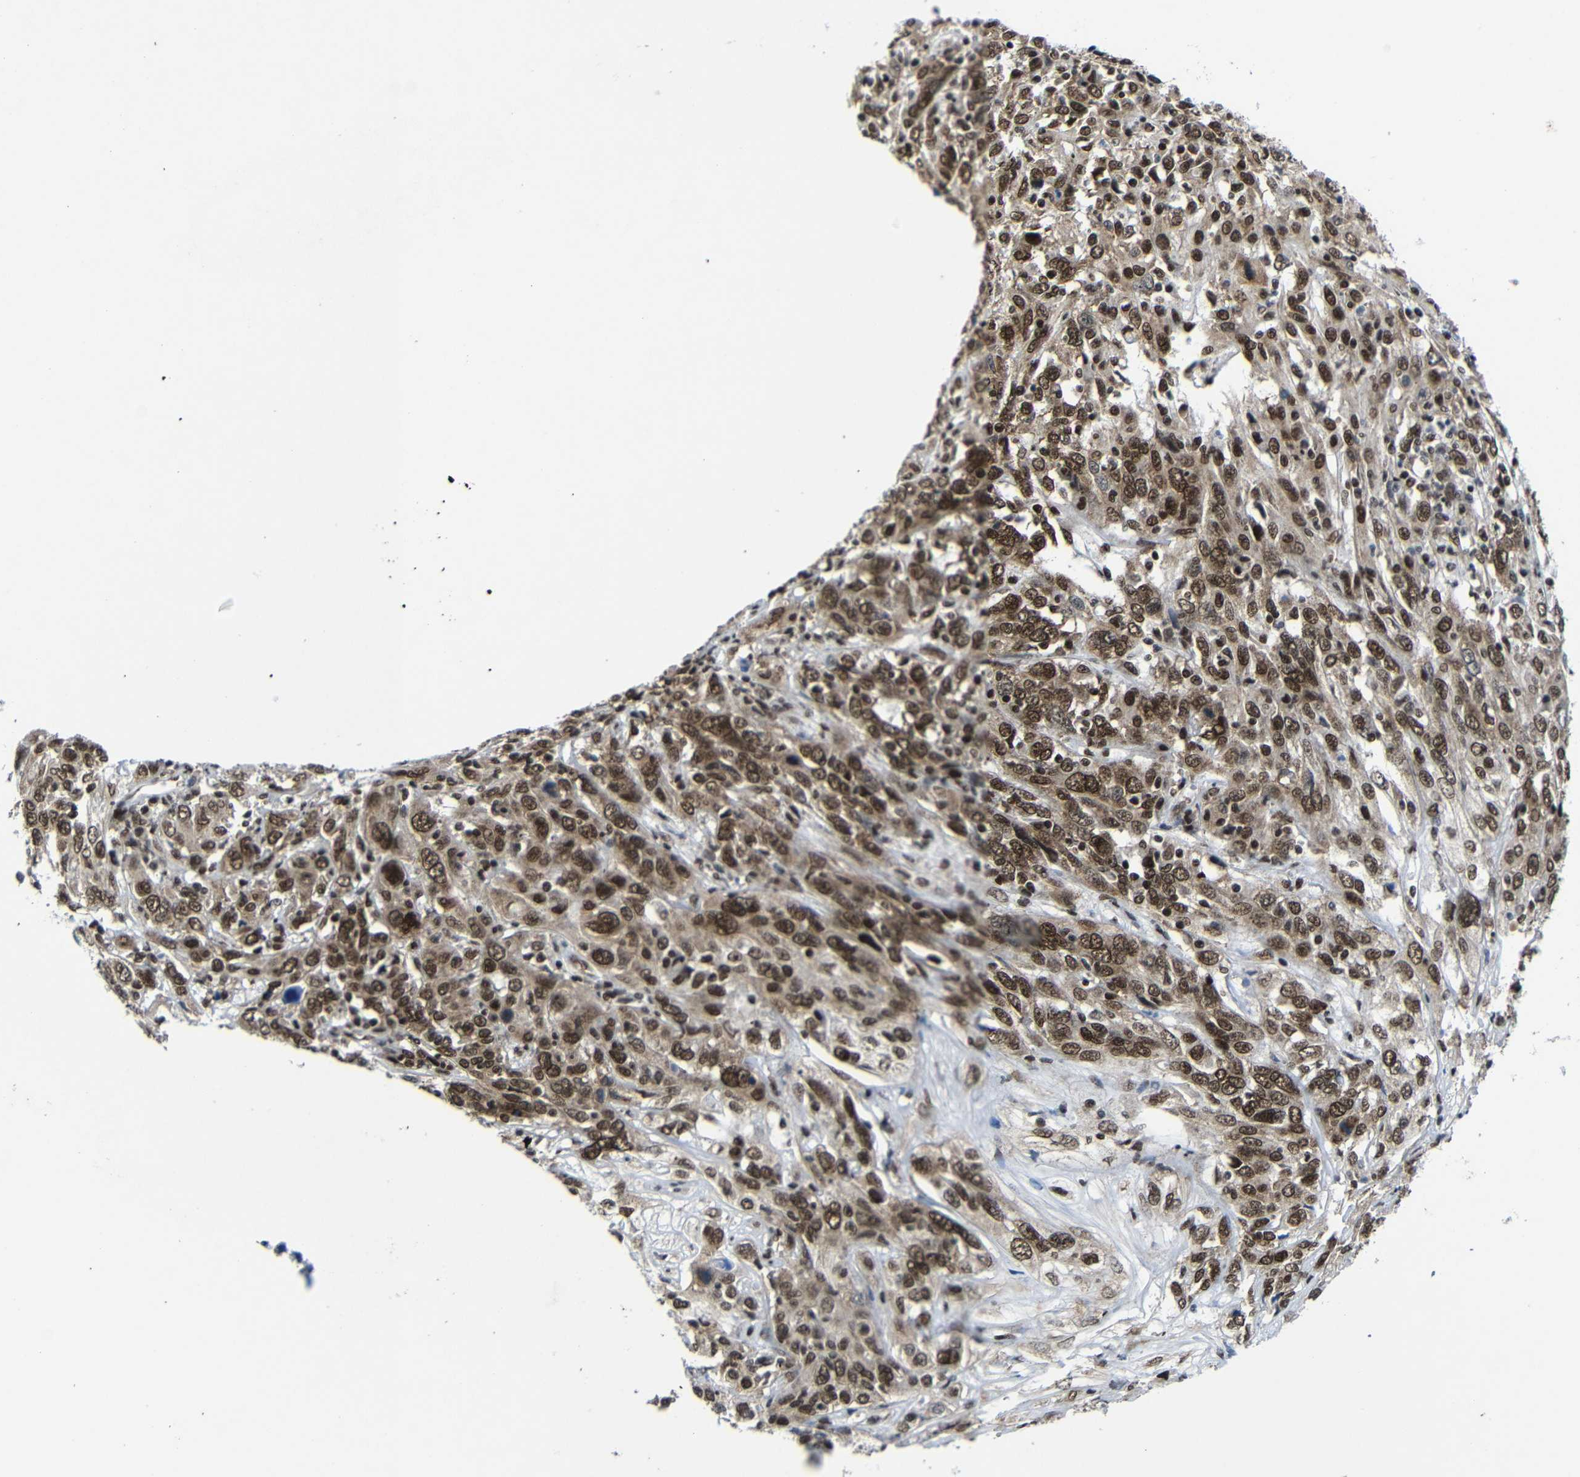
{"staining": {"intensity": "strong", "quantity": ">75%", "location": "nuclear"}, "tissue": "cervical cancer", "cell_type": "Tumor cells", "image_type": "cancer", "snomed": [{"axis": "morphology", "description": "Squamous cell carcinoma, NOS"}, {"axis": "topography", "description": "Cervix"}], "caption": "Immunohistochemical staining of human cervical cancer (squamous cell carcinoma) reveals high levels of strong nuclear protein expression in about >75% of tumor cells.", "gene": "PTBP1", "patient": {"sex": "female", "age": 46}}